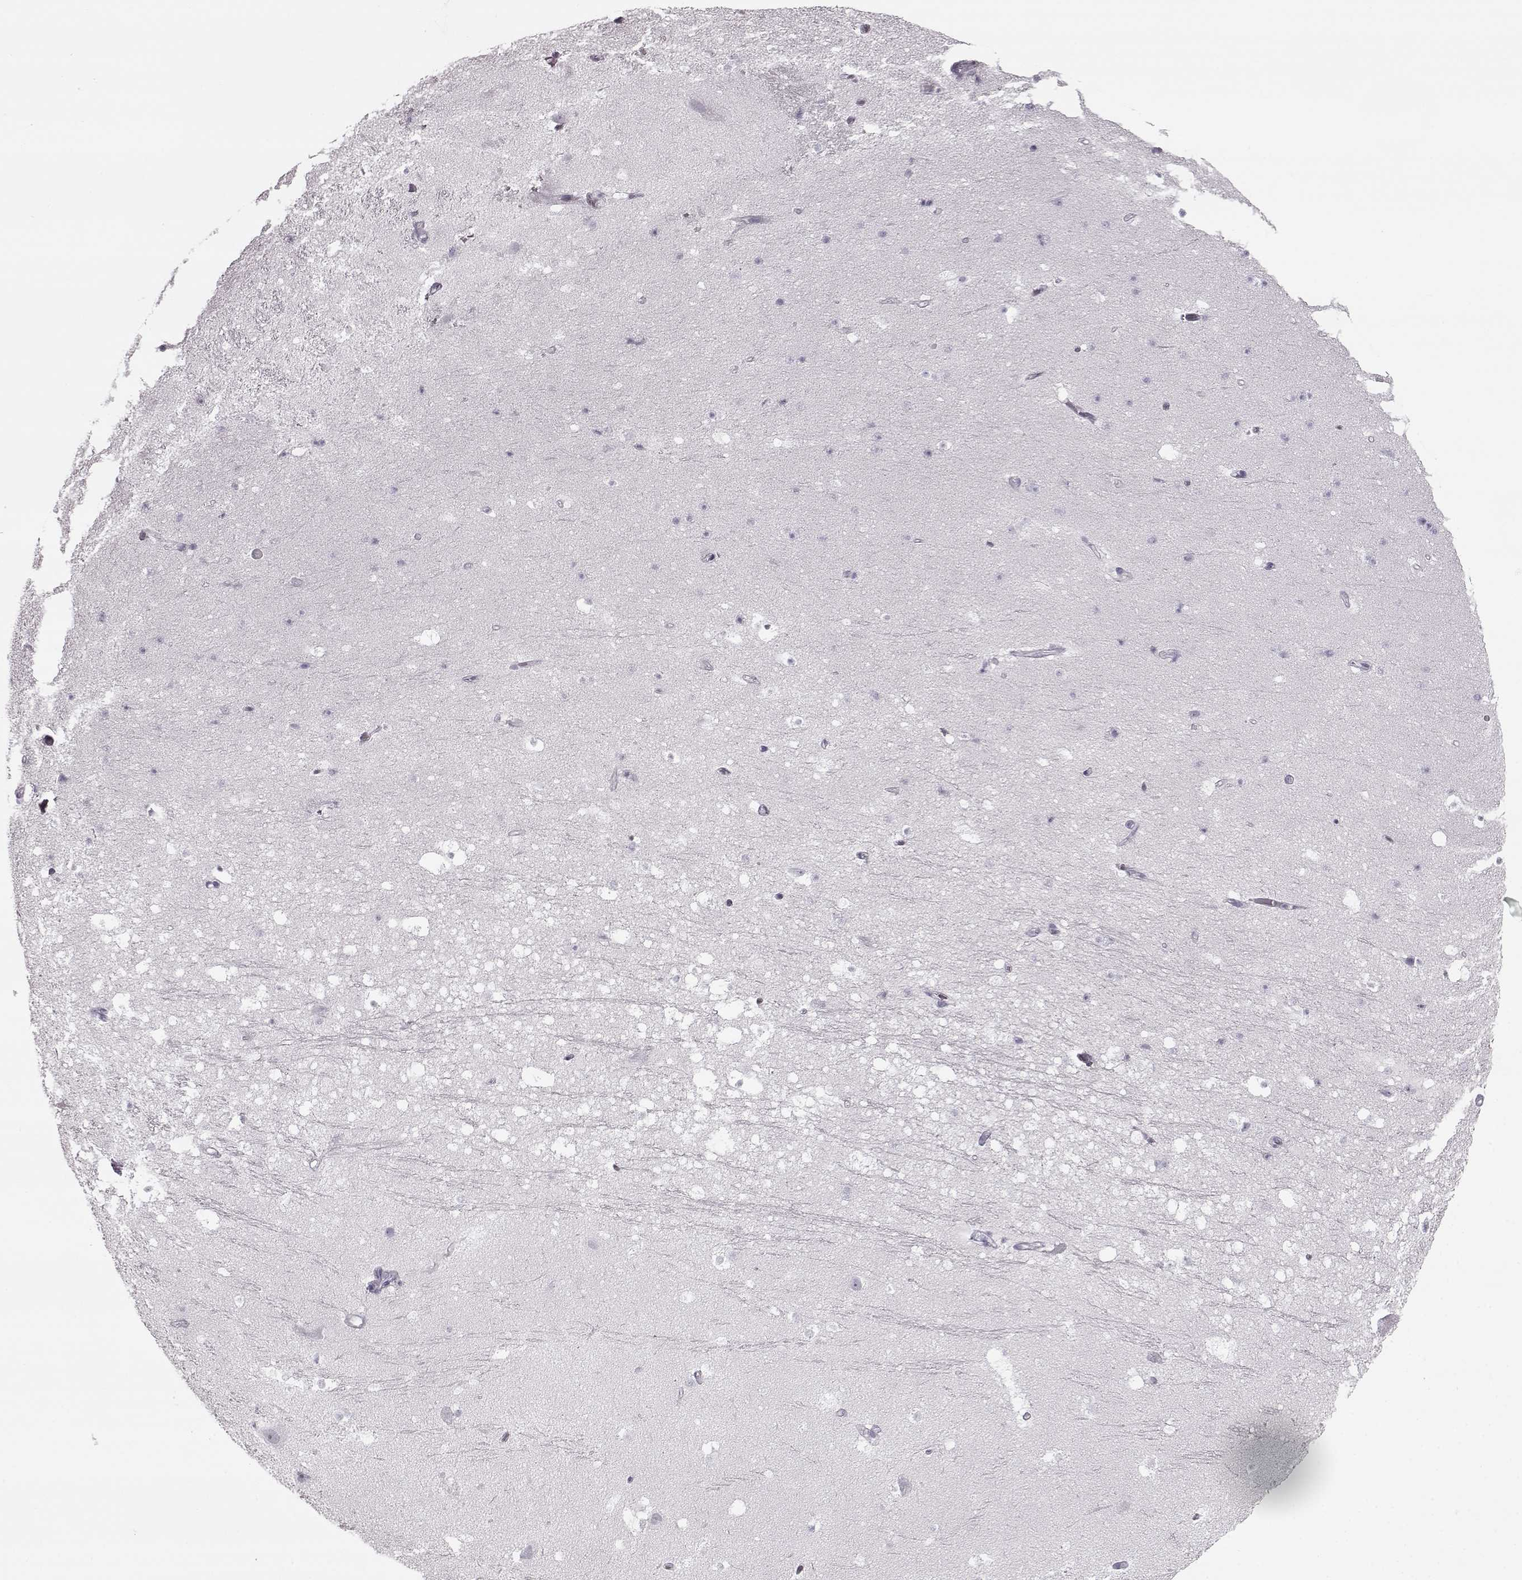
{"staining": {"intensity": "negative", "quantity": "none", "location": "none"}, "tissue": "hippocampus", "cell_type": "Glial cells", "image_type": "normal", "snomed": [{"axis": "morphology", "description": "Normal tissue, NOS"}, {"axis": "topography", "description": "Hippocampus"}], "caption": "IHC of normal human hippocampus displays no expression in glial cells. The staining was performed using DAB to visualize the protein expression in brown, while the nuclei were stained in blue with hematoxylin (Magnification: 20x).", "gene": "PRPH2", "patient": {"sex": "male", "age": 26}}